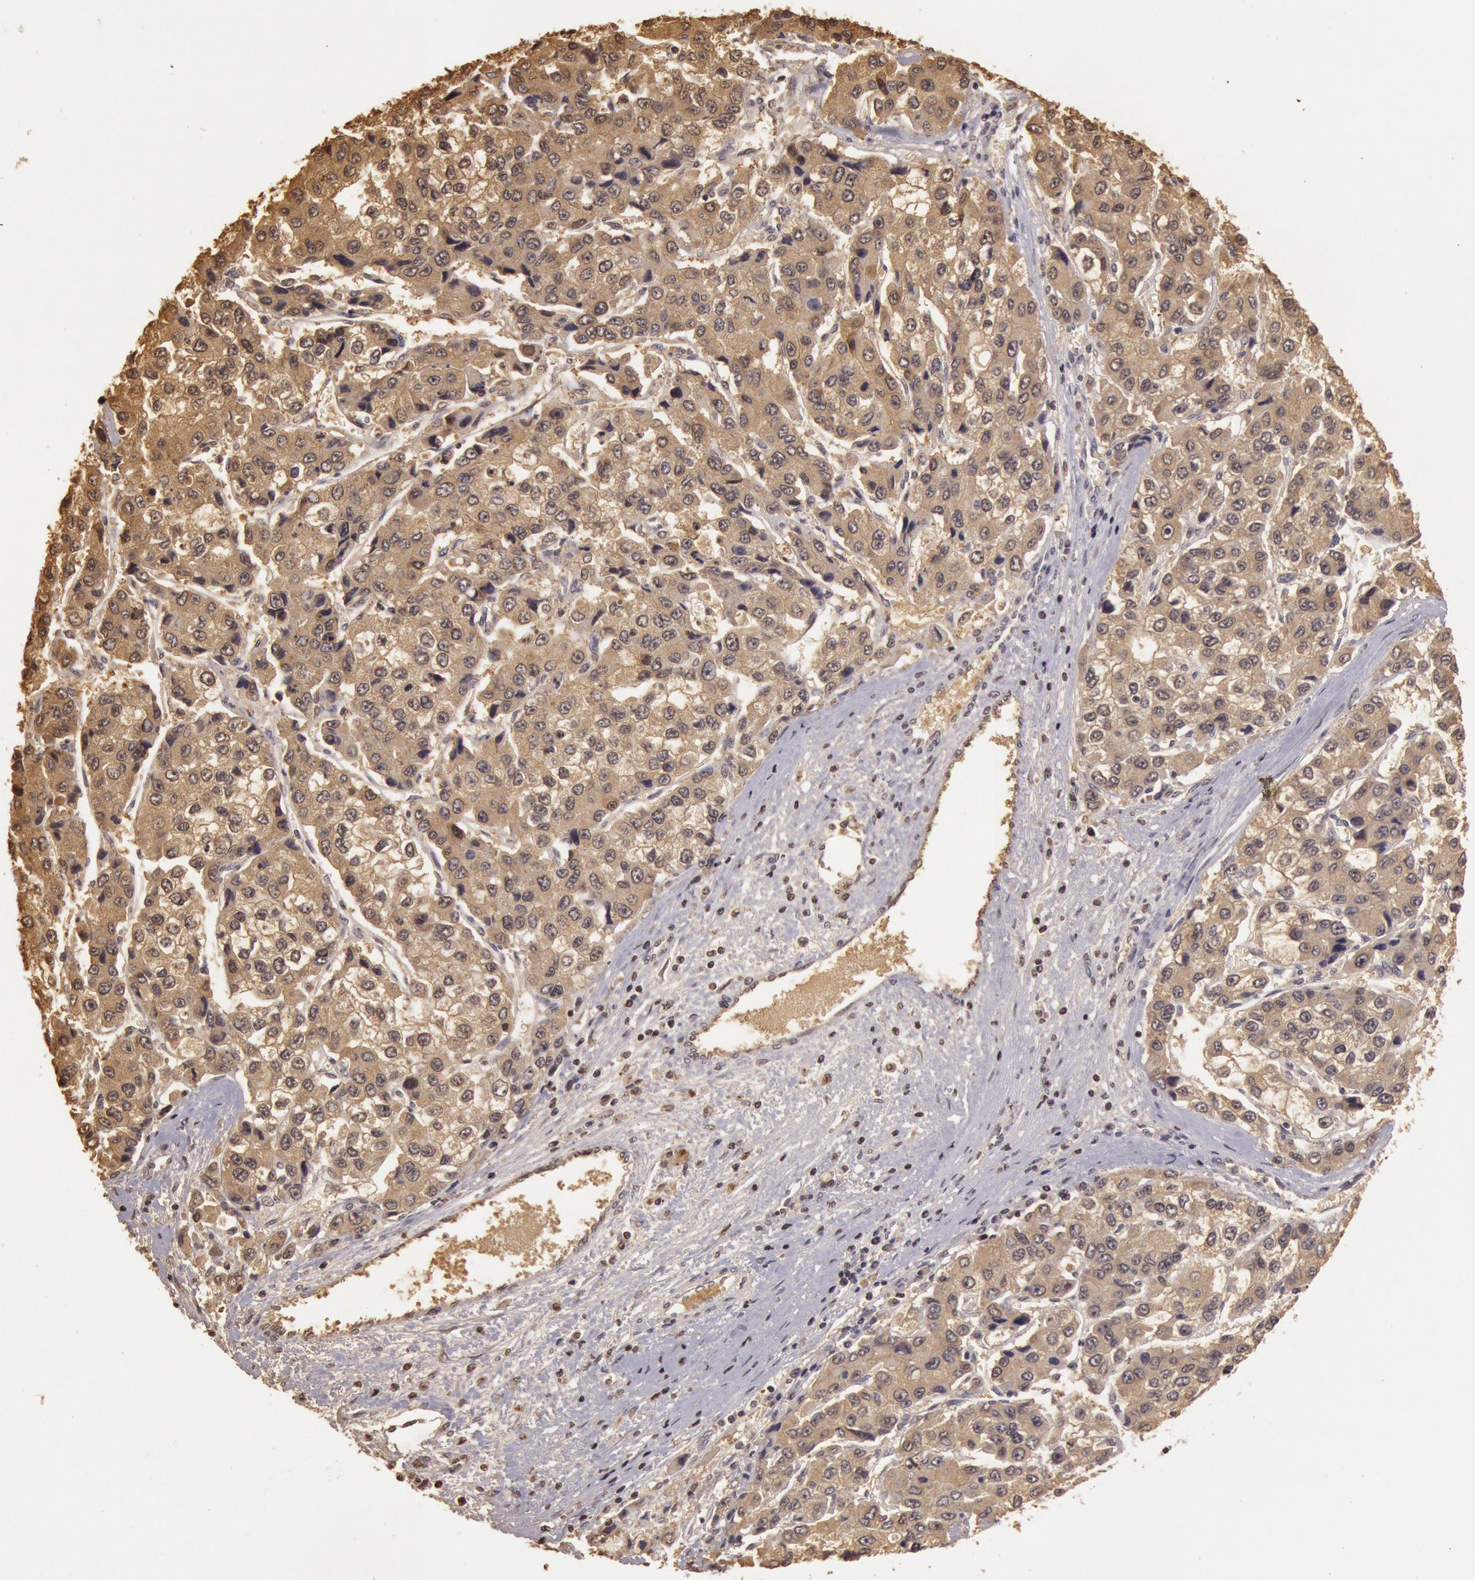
{"staining": {"intensity": "weak", "quantity": ">75%", "location": "cytoplasmic/membranous"}, "tissue": "liver cancer", "cell_type": "Tumor cells", "image_type": "cancer", "snomed": [{"axis": "morphology", "description": "Carcinoma, Hepatocellular, NOS"}, {"axis": "topography", "description": "Liver"}], "caption": "Approximately >75% of tumor cells in hepatocellular carcinoma (liver) demonstrate weak cytoplasmic/membranous protein staining as visualized by brown immunohistochemical staining.", "gene": "SOD1", "patient": {"sex": "female", "age": 66}}